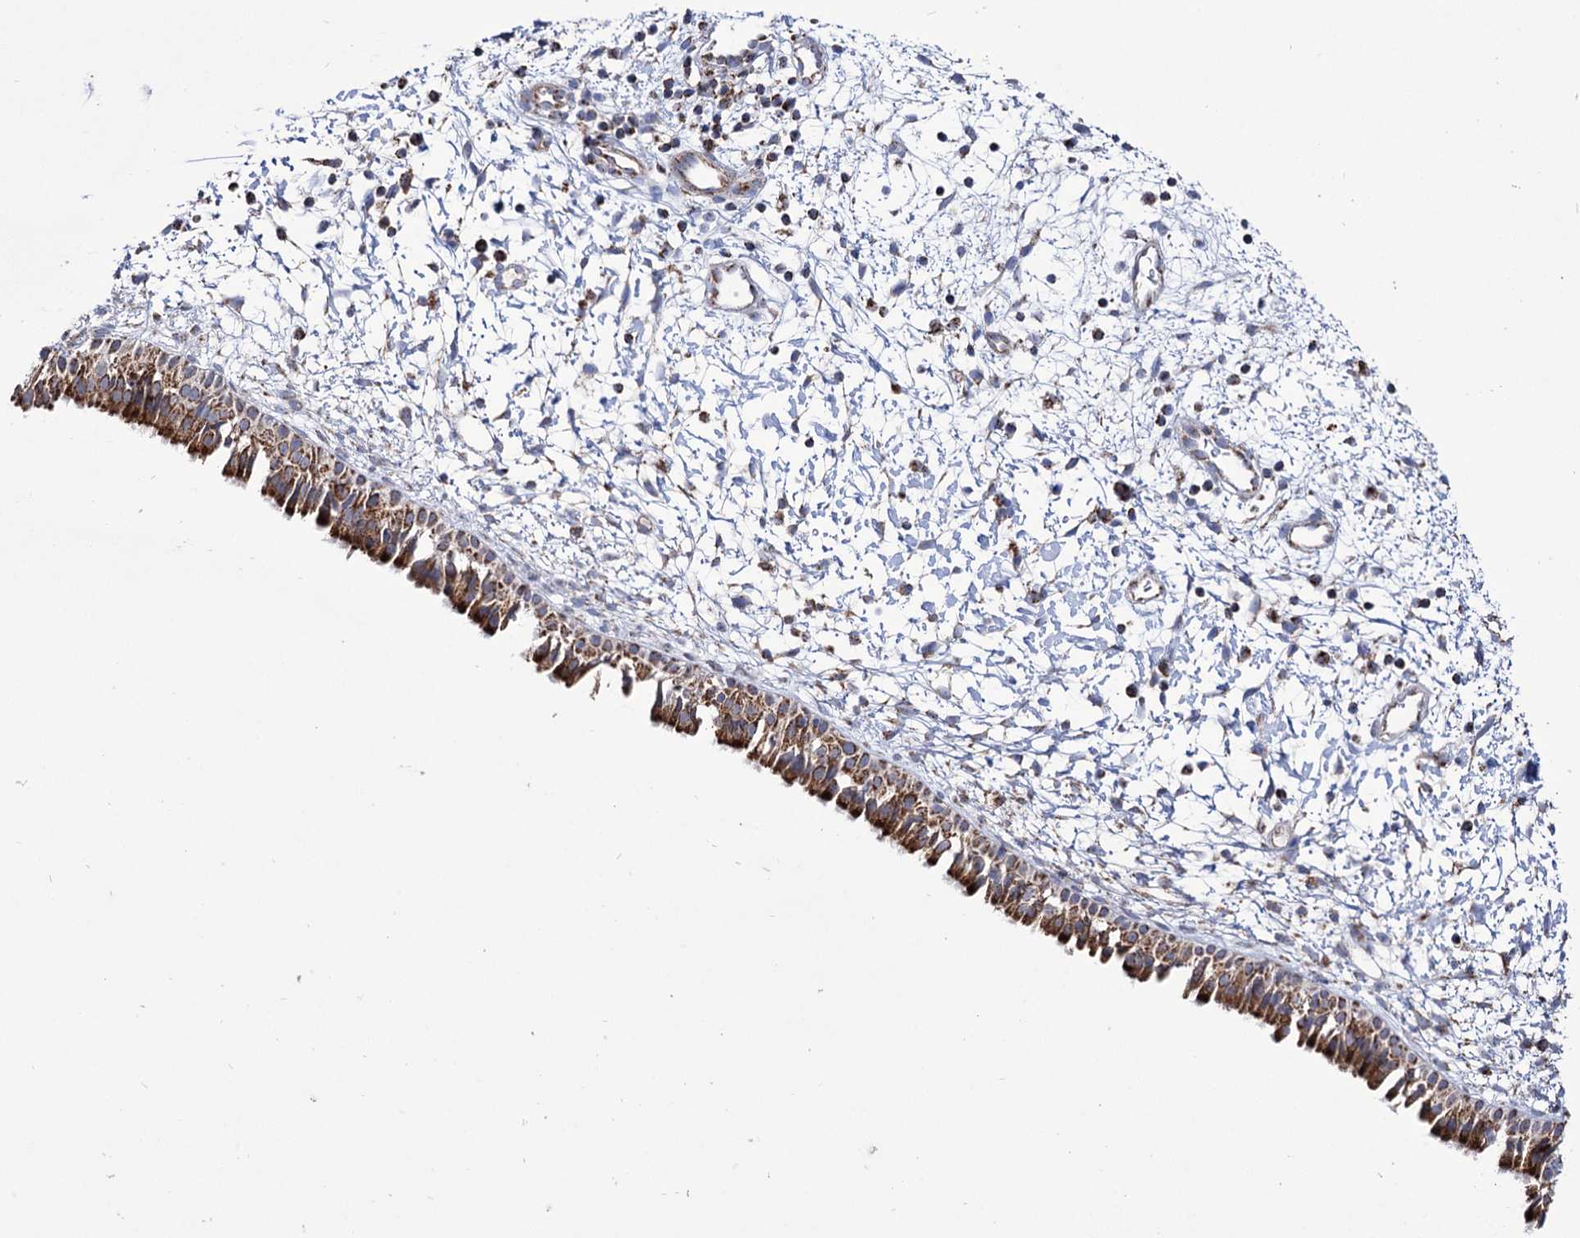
{"staining": {"intensity": "strong", "quantity": ">75%", "location": "cytoplasmic/membranous"}, "tissue": "nasopharynx", "cell_type": "Respiratory epithelial cells", "image_type": "normal", "snomed": [{"axis": "morphology", "description": "Normal tissue, NOS"}, {"axis": "topography", "description": "Nasopharynx"}], "caption": "High-power microscopy captured an immunohistochemistry (IHC) histopathology image of normal nasopharynx, revealing strong cytoplasmic/membranous staining in approximately >75% of respiratory epithelial cells. (Stains: DAB in brown, nuclei in blue, Microscopy: brightfield microscopy at high magnification).", "gene": "ABHD10", "patient": {"sex": "male", "age": 22}}